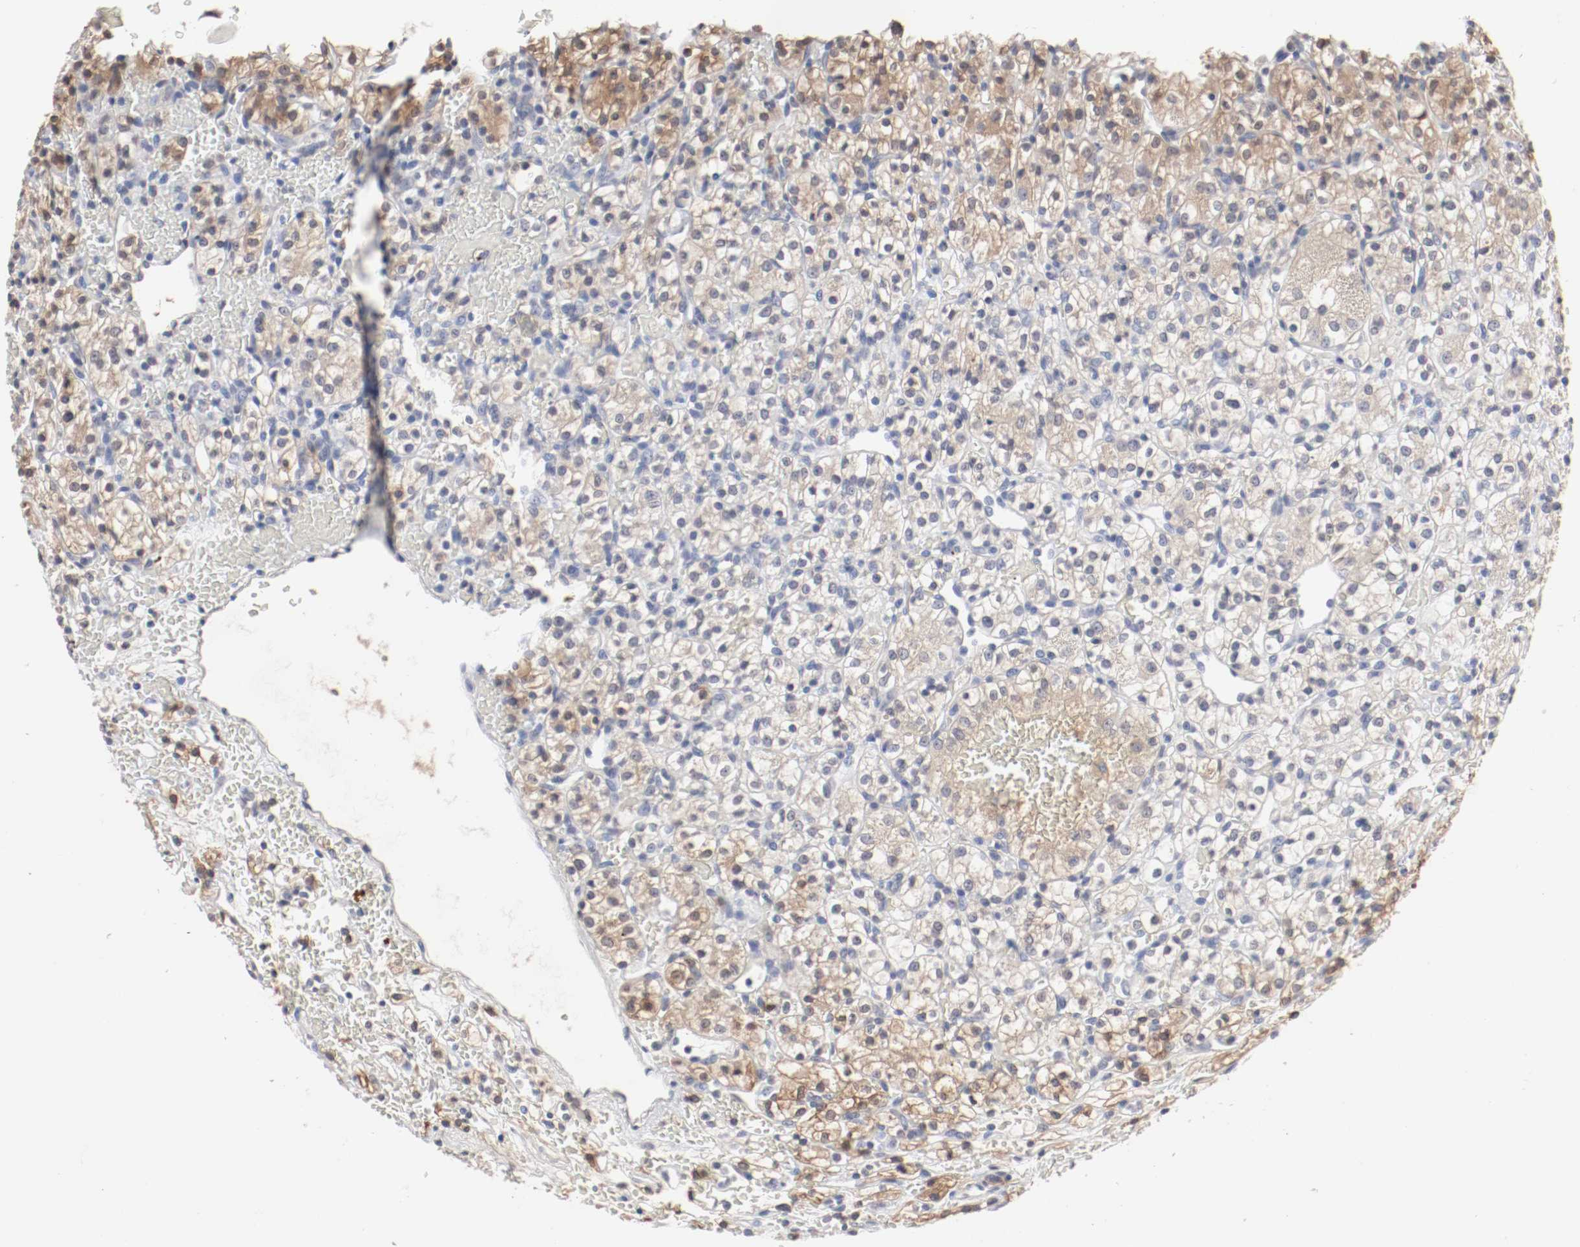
{"staining": {"intensity": "weak", "quantity": "<25%", "location": "cytoplasmic/membranous"}, "tissue": "renal cancer", "cell_type": "Tumor cells", "image_type": "cancer", "snomed": [{"axis": "morphology", "description": "Adenocarcinoma, NOS"}, {"axis": "topography", "description": "Kidney"}], "caption": "Adenocarcinoma (renal) was stained to show a protein in brown. There is no significant staining in tumor cells.", "gene": "WASL", "patient": {"sex": "female", "age": 60}}